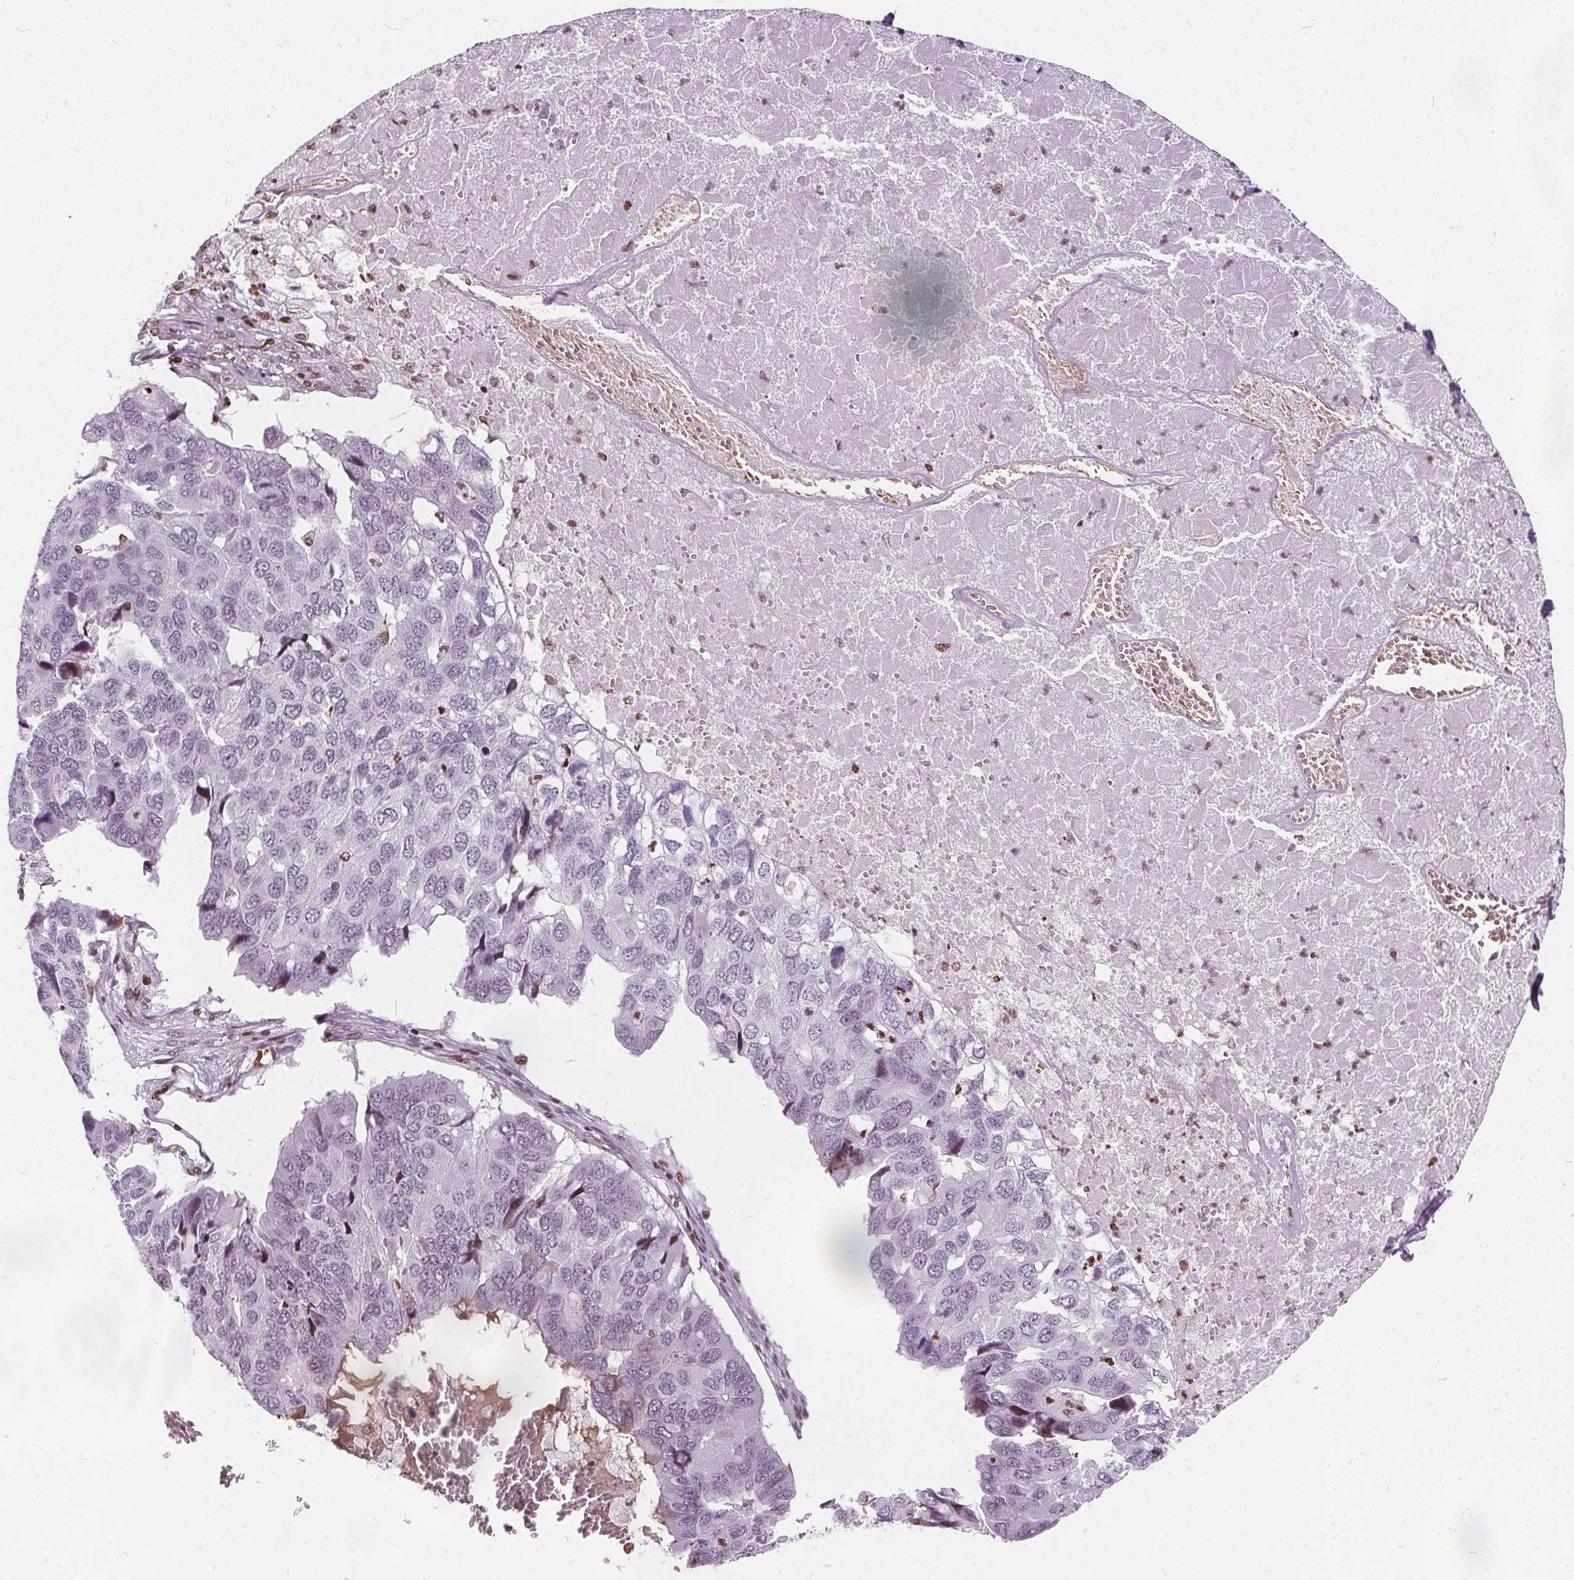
{"staining": {"intensity": "negative", "quantity": "none", "location": "none"}, "tissue": "pancreatic cancer", "cell_type": "Tumor cells", "image_type": "cancer", "snomed": [{"axis": "morphology", "description": "Adenocarcinoma, NOS"}, {"axis": "topography", "description": "Pancreas"}], "caption": "Protein analysis of pancreatic adenocarcinoma shows no significant staining in tumor cells. The staining was performed using DAB (3,3'-diaminobenzidine) to visualize the protein expression in brown, while the nuclei were stained in blue with hematoxylin (Magnification: 20x).", "gene": "ISLR2", "patient": {"sex": "male", "age": 50}}